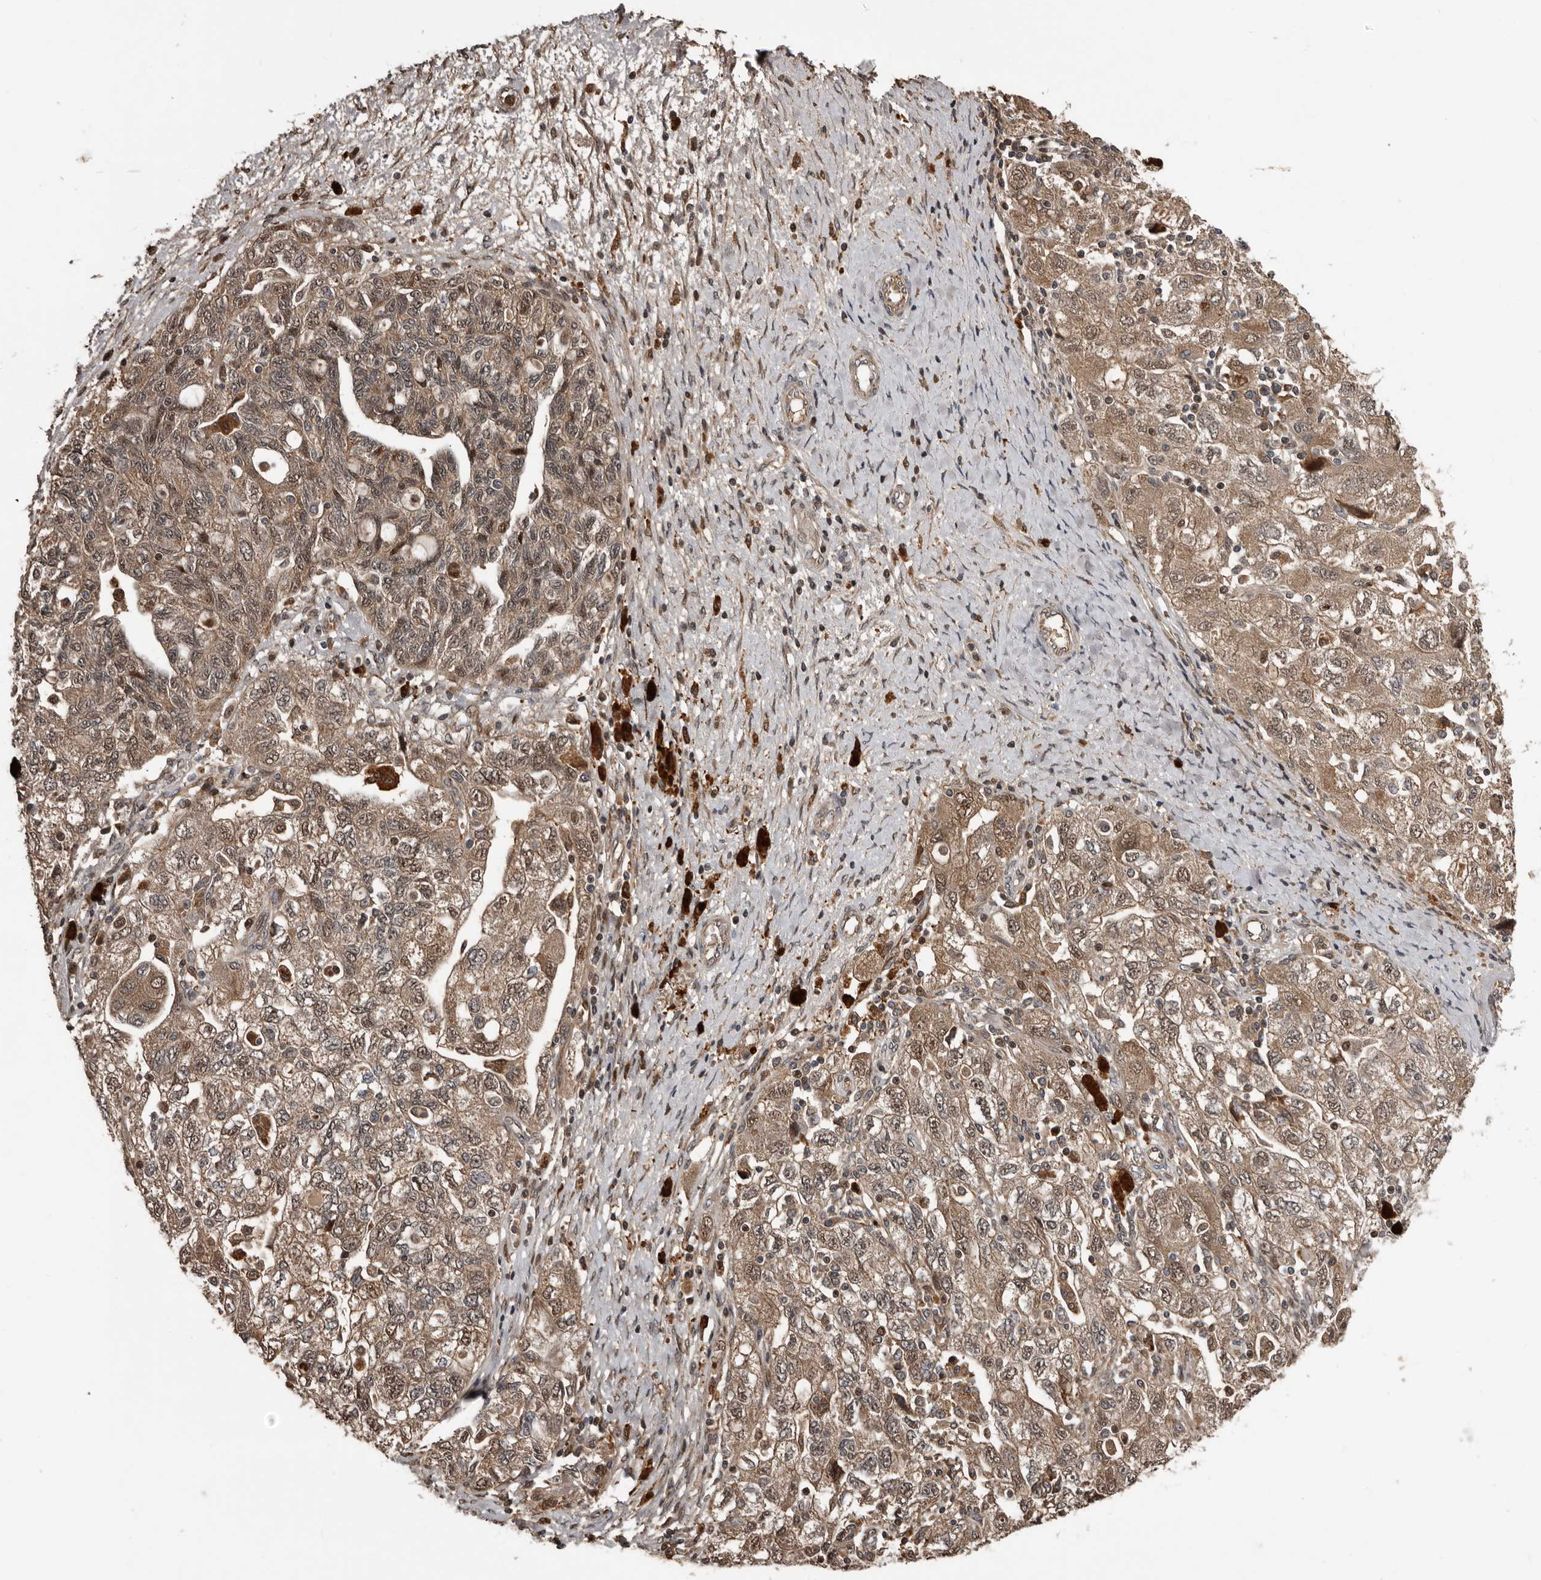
{"staining": {"intensity": "moderate", "quantity": ">75%", "location": "cytoplasmic/membranous"}, "tissue": "ovarian cancer", "cell_type": "Tumor cells", "image_type": "cancer", "snomed": [{"axis": "morphology", "description": "Carcinoma, NOS"}, {"axis": "morphology", "description": "Cystadenocarcinoma, serous, NOS"}, {"axis": "topography", "description": "Ovary"}], "caption": "IHC (DAB (3,3'-diaminobenzidine)) staining of human ovarian cancer (carcinoma) reveals moderate cytoplasmic/membranous protein expression in about >75% of tumor cells.", "gene": "SERTAD4", "patient": {"sex": "female", "age": 69}}